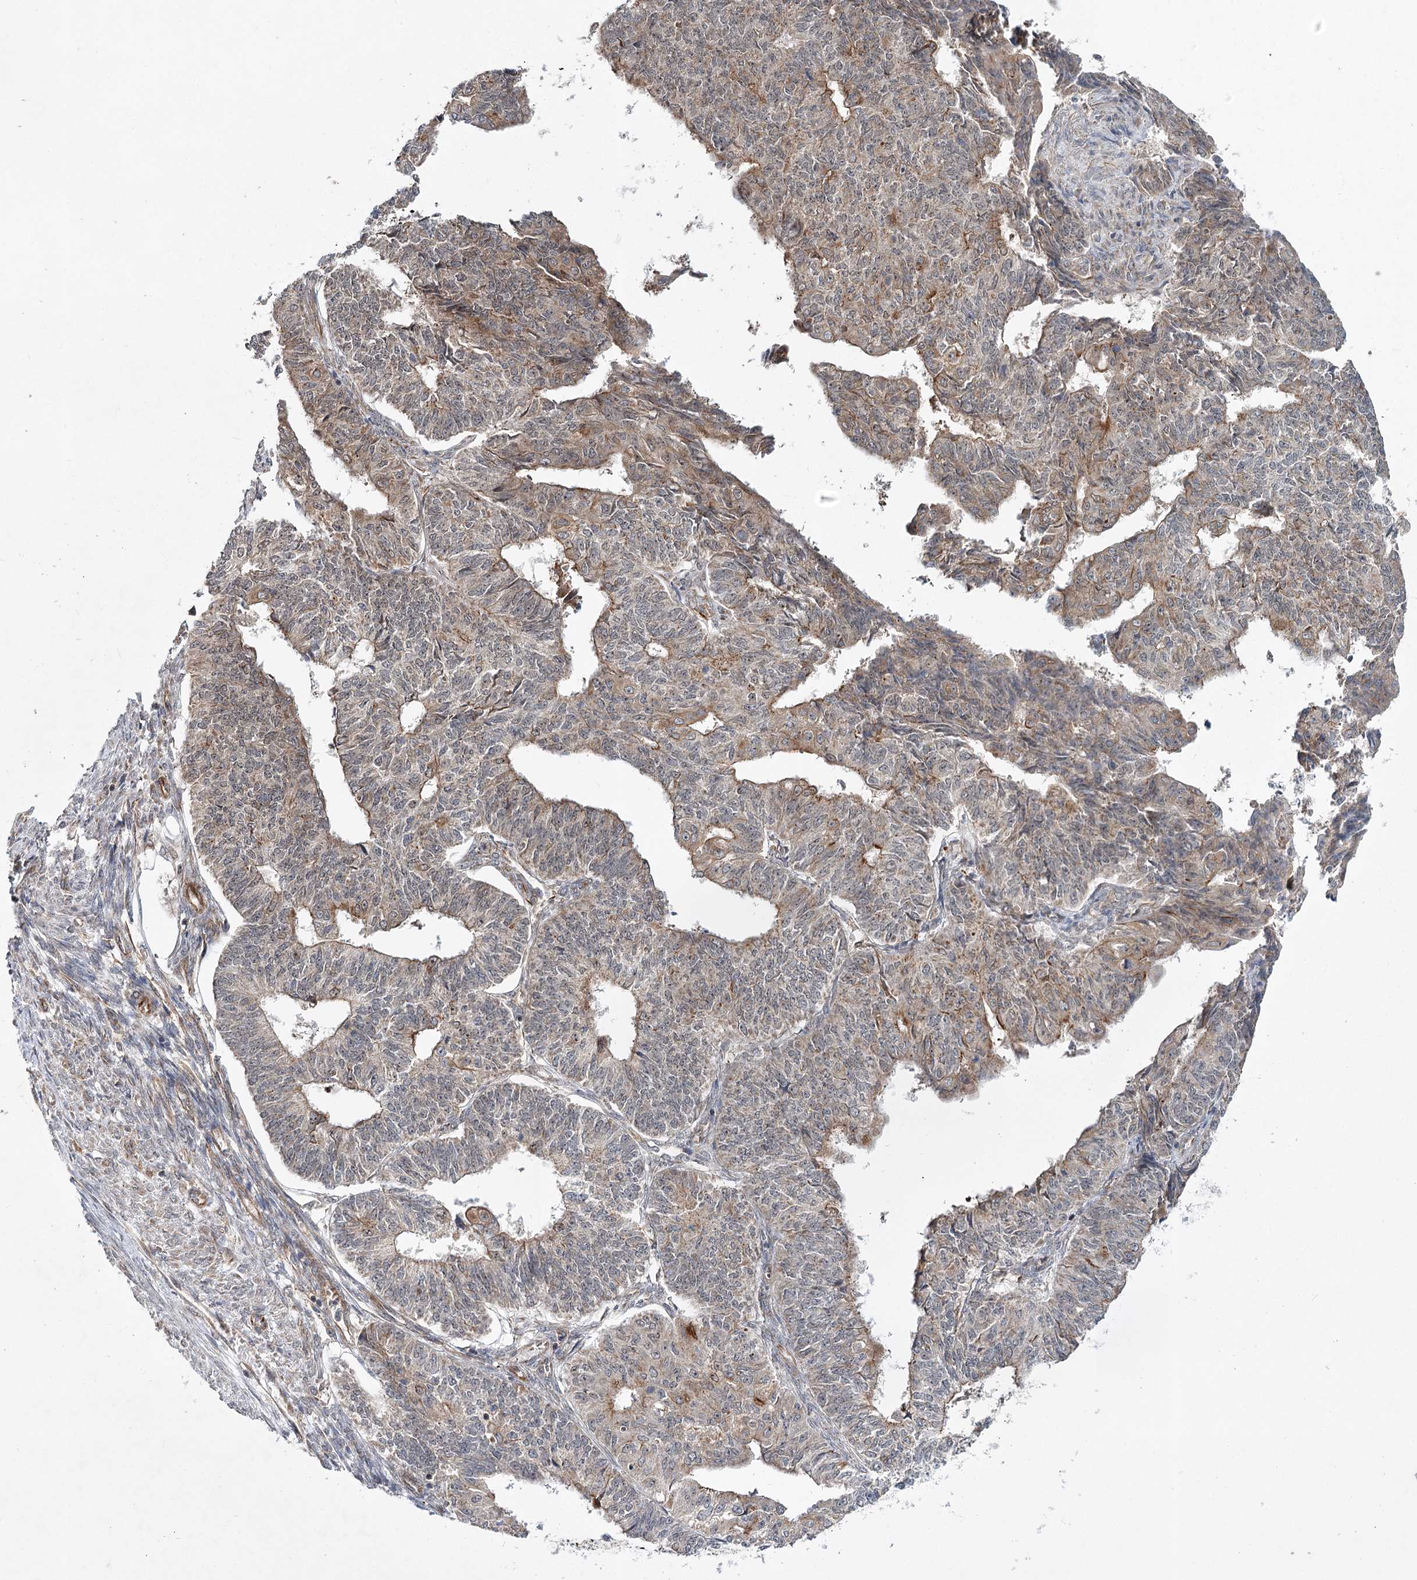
{"staining": {"intensity": "weak", "quantity": "25%-75%", "location": "cytoplasmic/membranous"}, "tissue": "endometrial cancer", "cell_type": "Tumor cells", "image_type": "cancer", "snomed": [{"axis": "morphology", "description": "Adenocarcinoma, NOS"}, {"axis": "topography", "description": "Endometrium"}], "caption": "Endometrial adenocarcinoma was stained to show a protein in brown. There is low levels of weak cytoplasmic/membranous staining in approximately 25%-75% of tumor cells.", "gene": "DPEP2", "patient": {"sex": "female", "age": 32}}